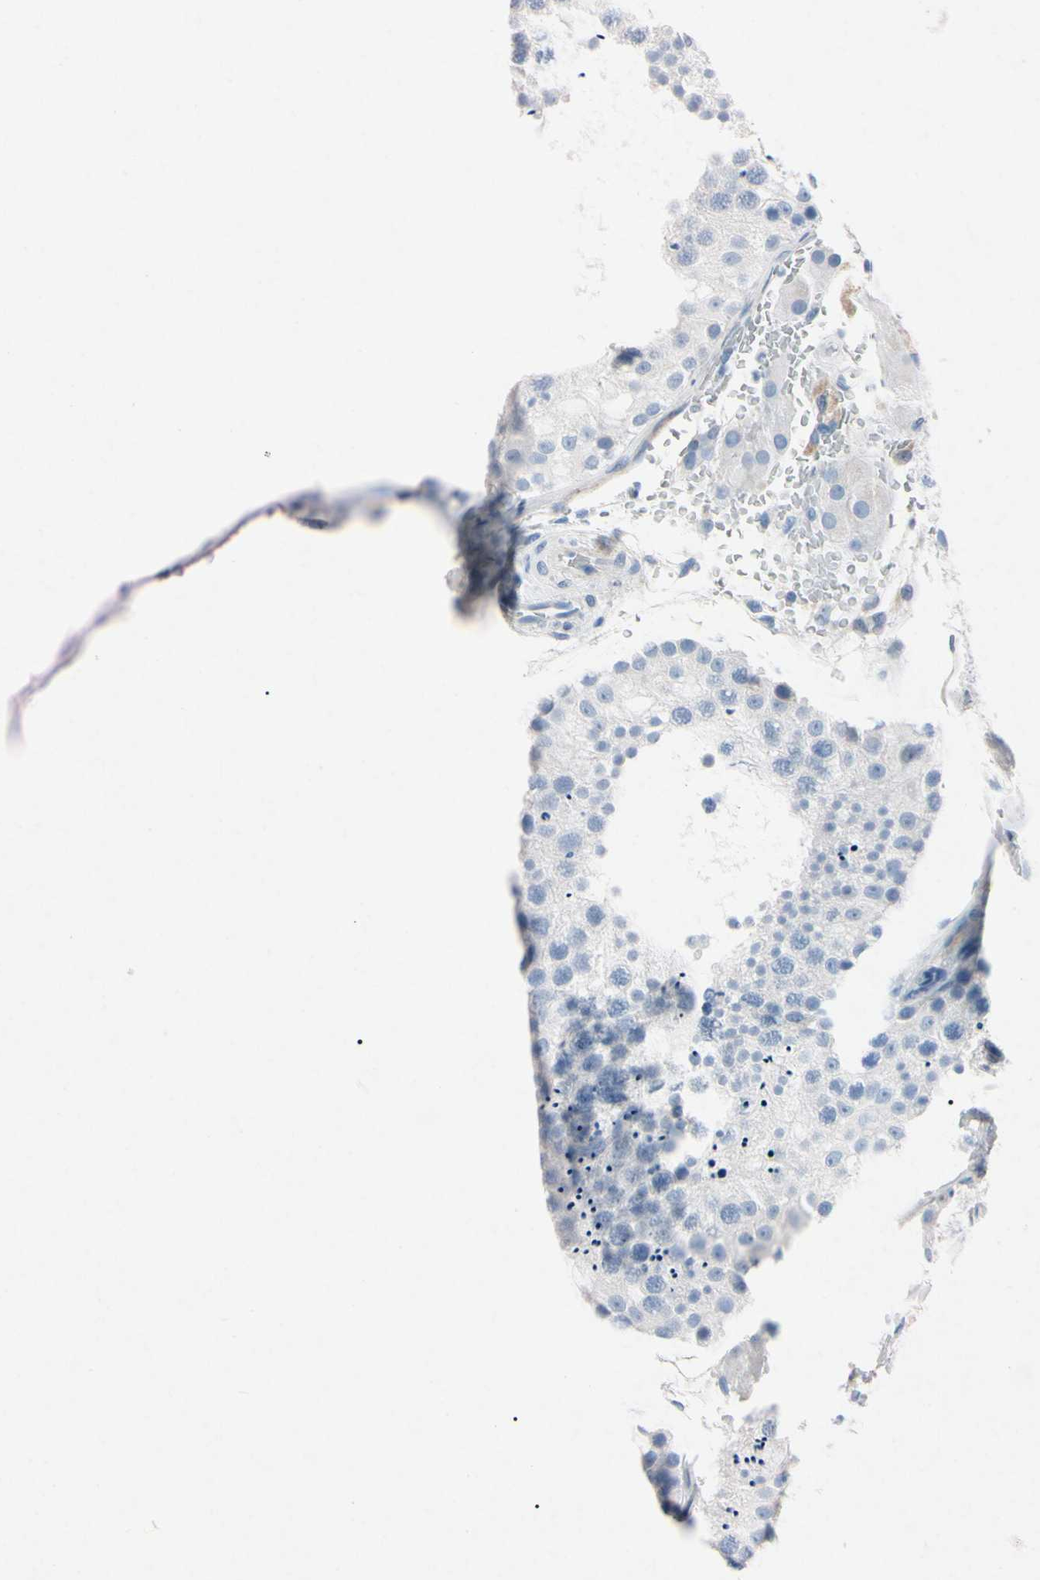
{"staining": {"intensity": "negative", "quantity": "none", "location": "none"}, "tissue": "testis", "cell_type": "Cells in seminiferous ducts", "image_type": "normal", "snomed": [{"axis": "morphology", "description": "Normal tissue, NOS"}, {"axis": "topography", "description": "Testis"}], "caption": "Histopathology image shows no significant protein expression in cells in seminiferous ducts of unremarkable testis. (DAB (3,3'-diaminobenzidine) IHC, high magnification).", "gene": "ELN", "patient": {"sex": "male", "age": 26}}